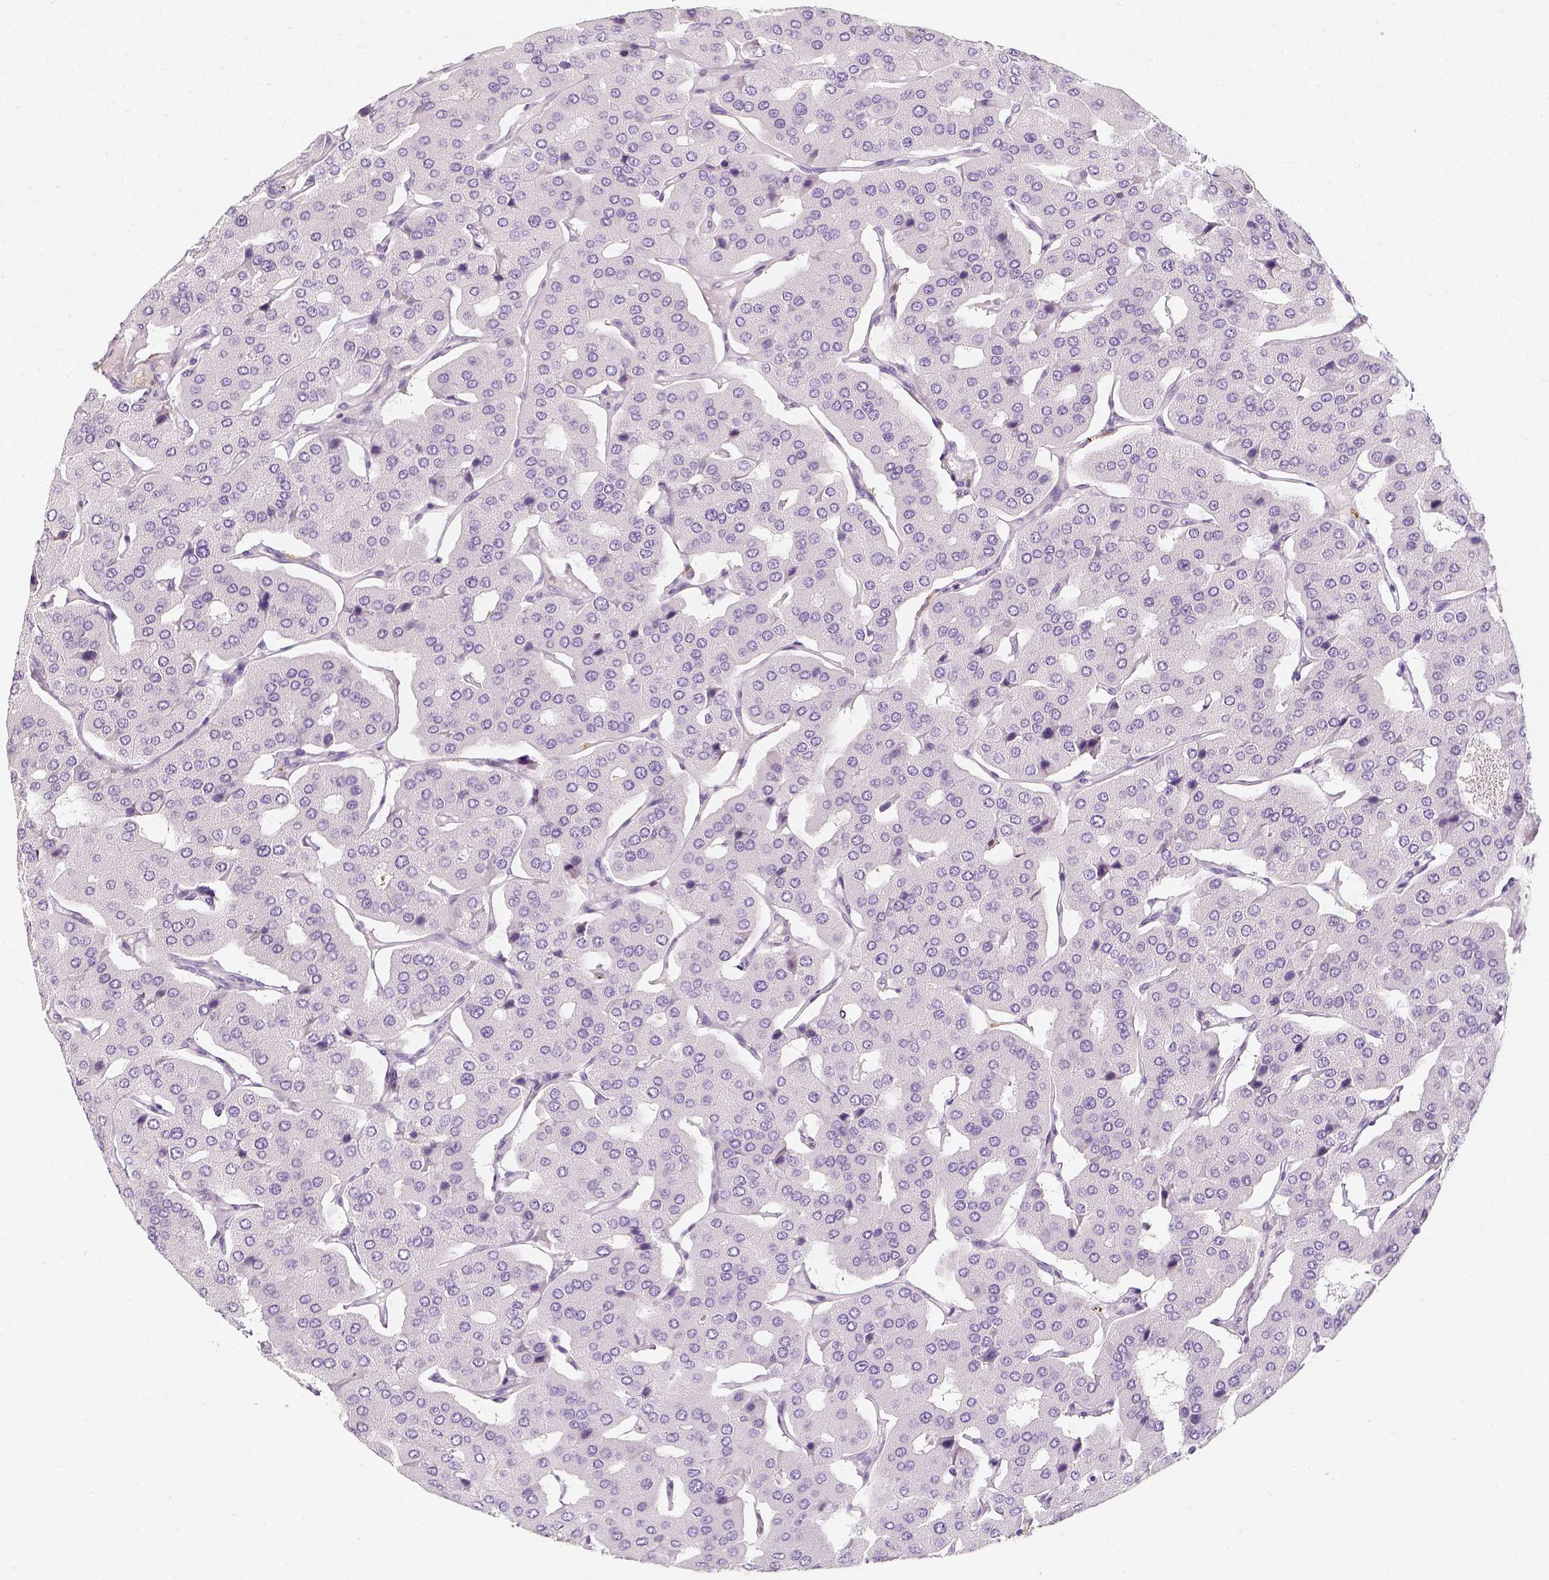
{"staining": {"intensity": "negative", "quantity": "none", "location": "none"}, "tissue": "parathyroid gland", "cell_type": "Glandular cells", "image_type": "normal", "snomed": [{"axis": "morphology", "description": "Normal tissue, NOS"}, {"axis": "morphology", "description": "Adenoma, NOS"}, {"axis": "topography", "description": "Parathyroid gland"}], "caption": "High power microscopy micrograph of an immunohistochemistry histopathology image of normal parathyroid gland, revealing no significant positivity in glandular cells.", "gene": "NECAB2", "patient": {"sex": "female", "age": 86}}